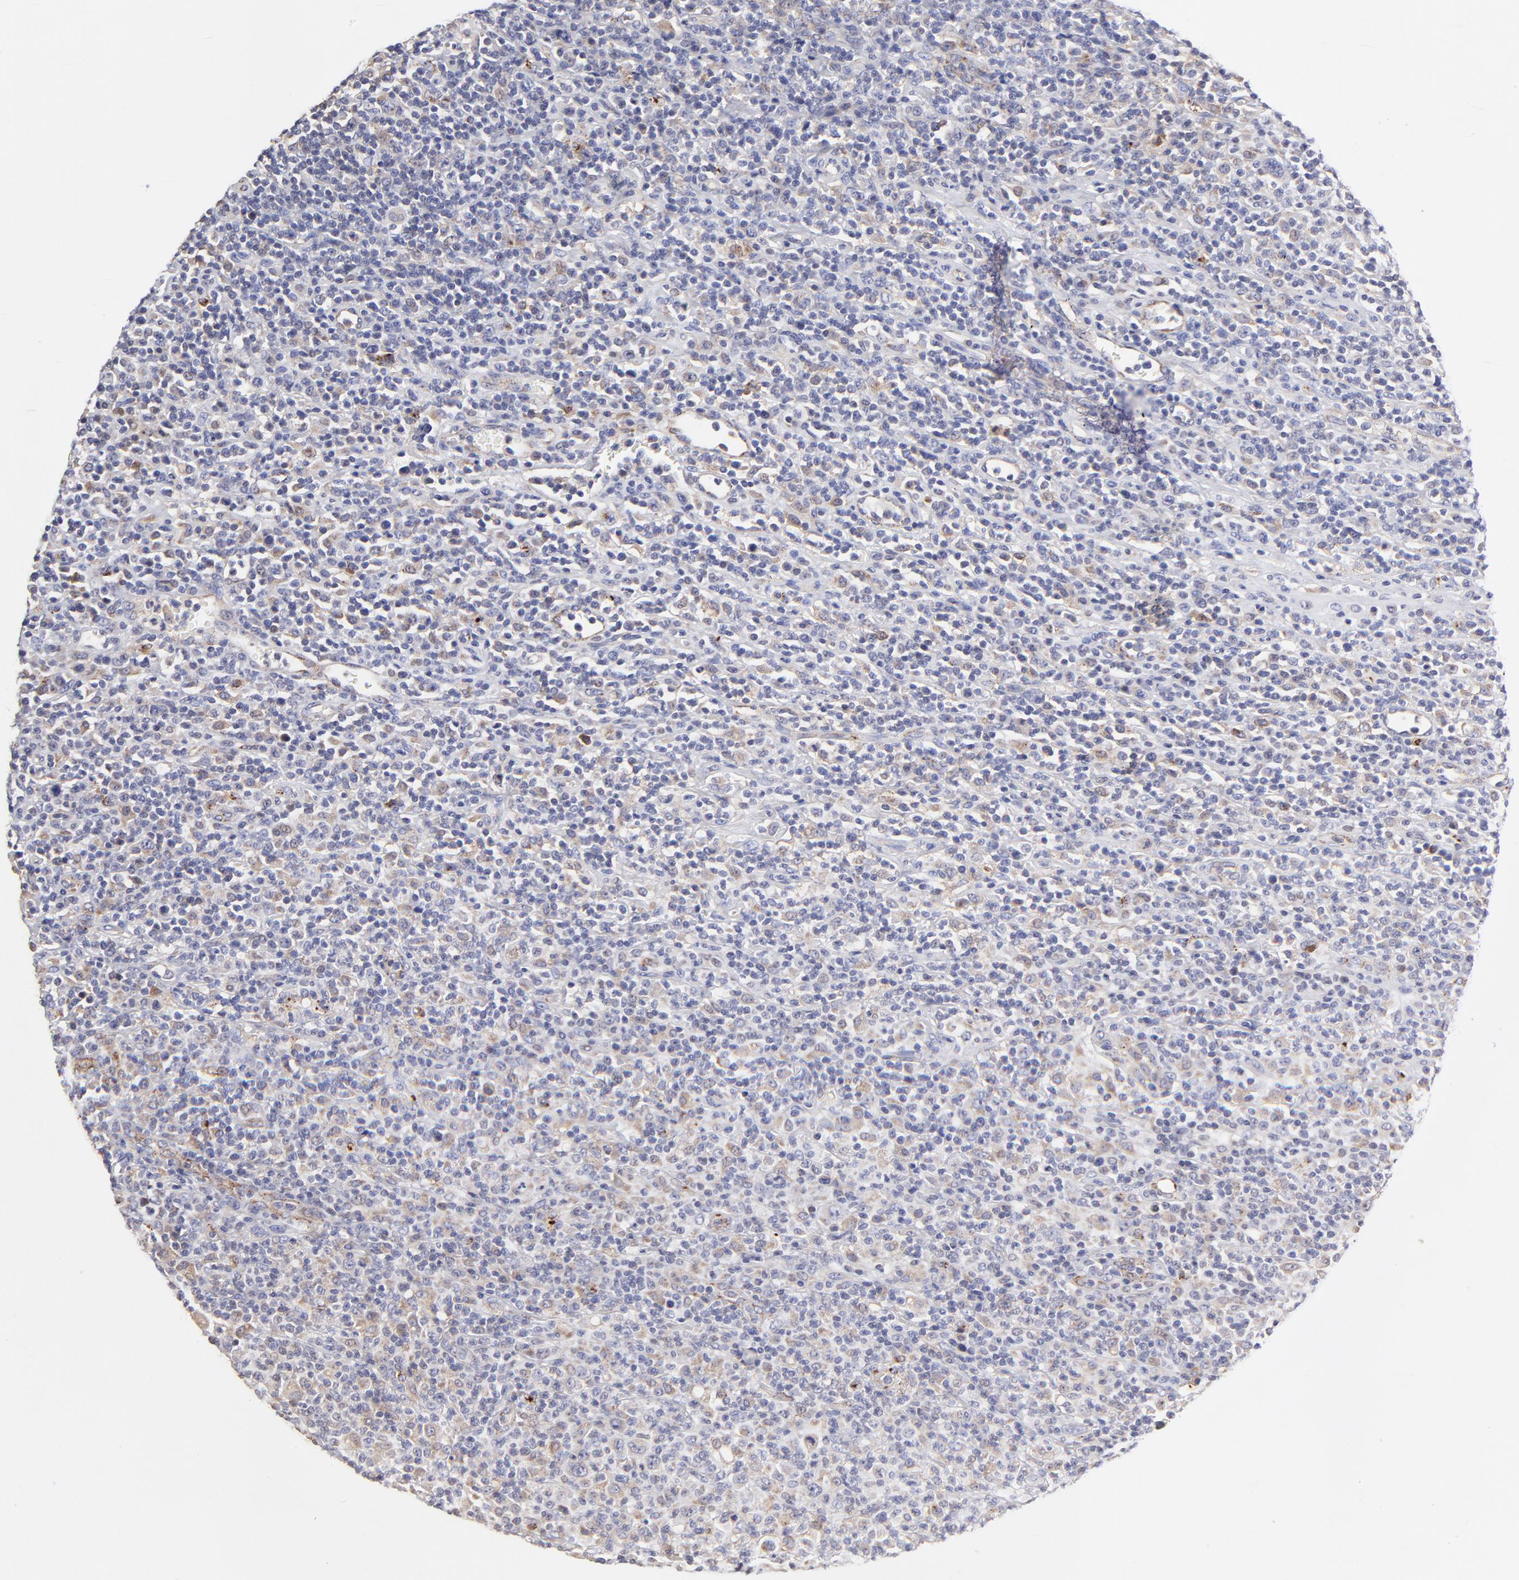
{"staining": {"intensity": "weak", "quantity": "<25%", "location": "cytoplasmic/membranous"}, "tissue": "lymphoma", "cell_type": "Tumor cells", "image_type": "cancer", "snomed": [{"axis": "morphology", "description": "Hodgkin's disease, NOS"}, {"axis": "topography", "description": "Lymph node"}], "caption": "Human Hodgkin's disease stained for a protein using IHC displays no staining in tumor cells.", "gene": "GCSAM", "patient": {"sex": "male", "age": 65}}